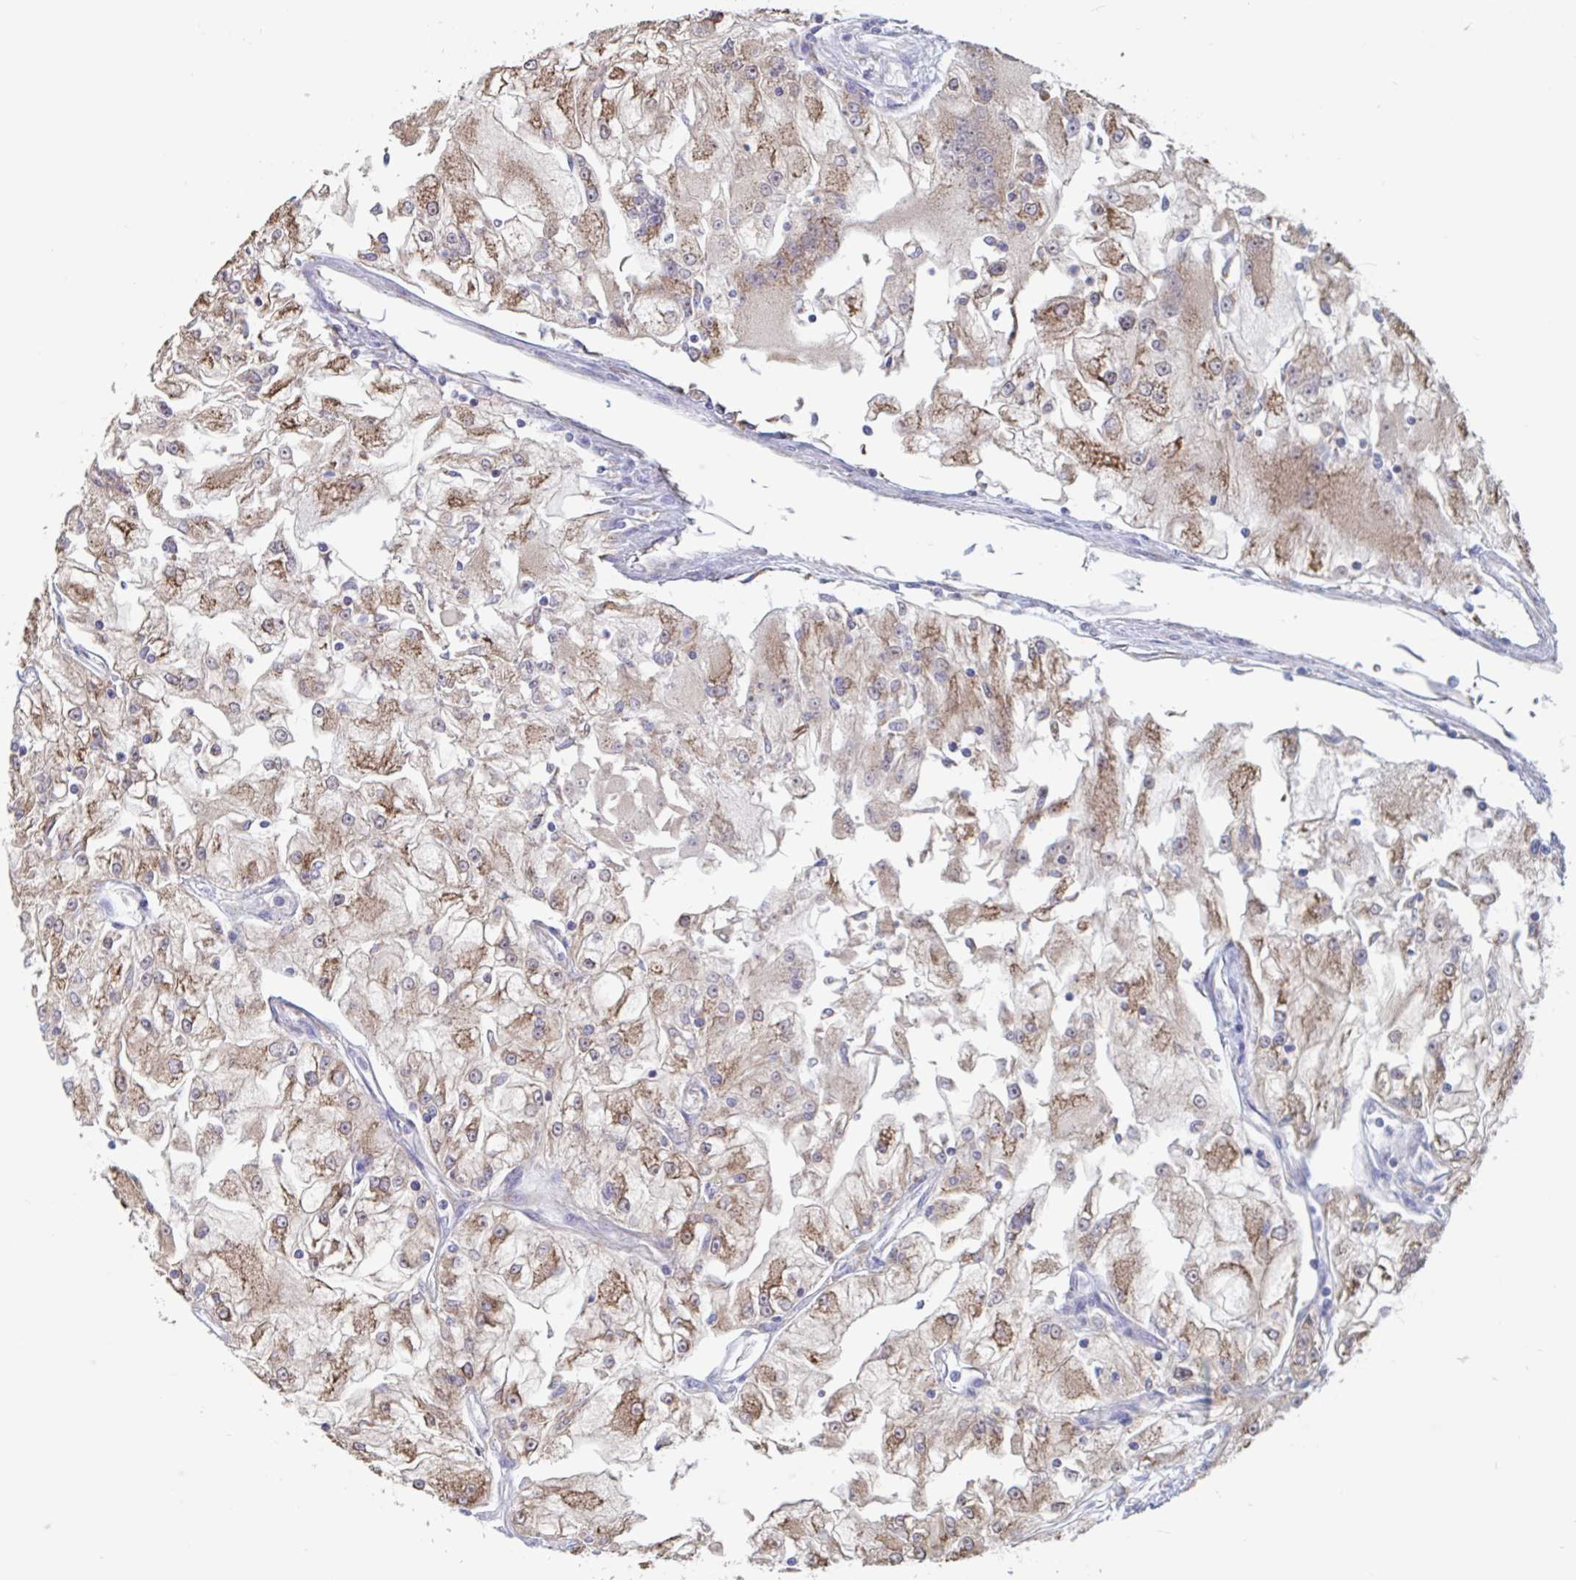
{"staining": {"intensity": "moderate", "quantity": ">75%", "location": "cytoplasmic/membranous"}, "tissue": "renal cancer", "cell_type": "Tumor cells", "image_type": "cancer", "snomed": [{"axis": "morphology", "description": "Adenocarcinoma, NOS"}, {"axis": "topography", "description": "Kidney"}], "caption": "Human renal cancer (adenocarcinoma) stained with a brown dye demonstrates moderate cytoplasmic/membranous positive expression in about >75% of tumor cells.", "gene": "SNX8", "patient": {"sex": "female", "age": 72}}